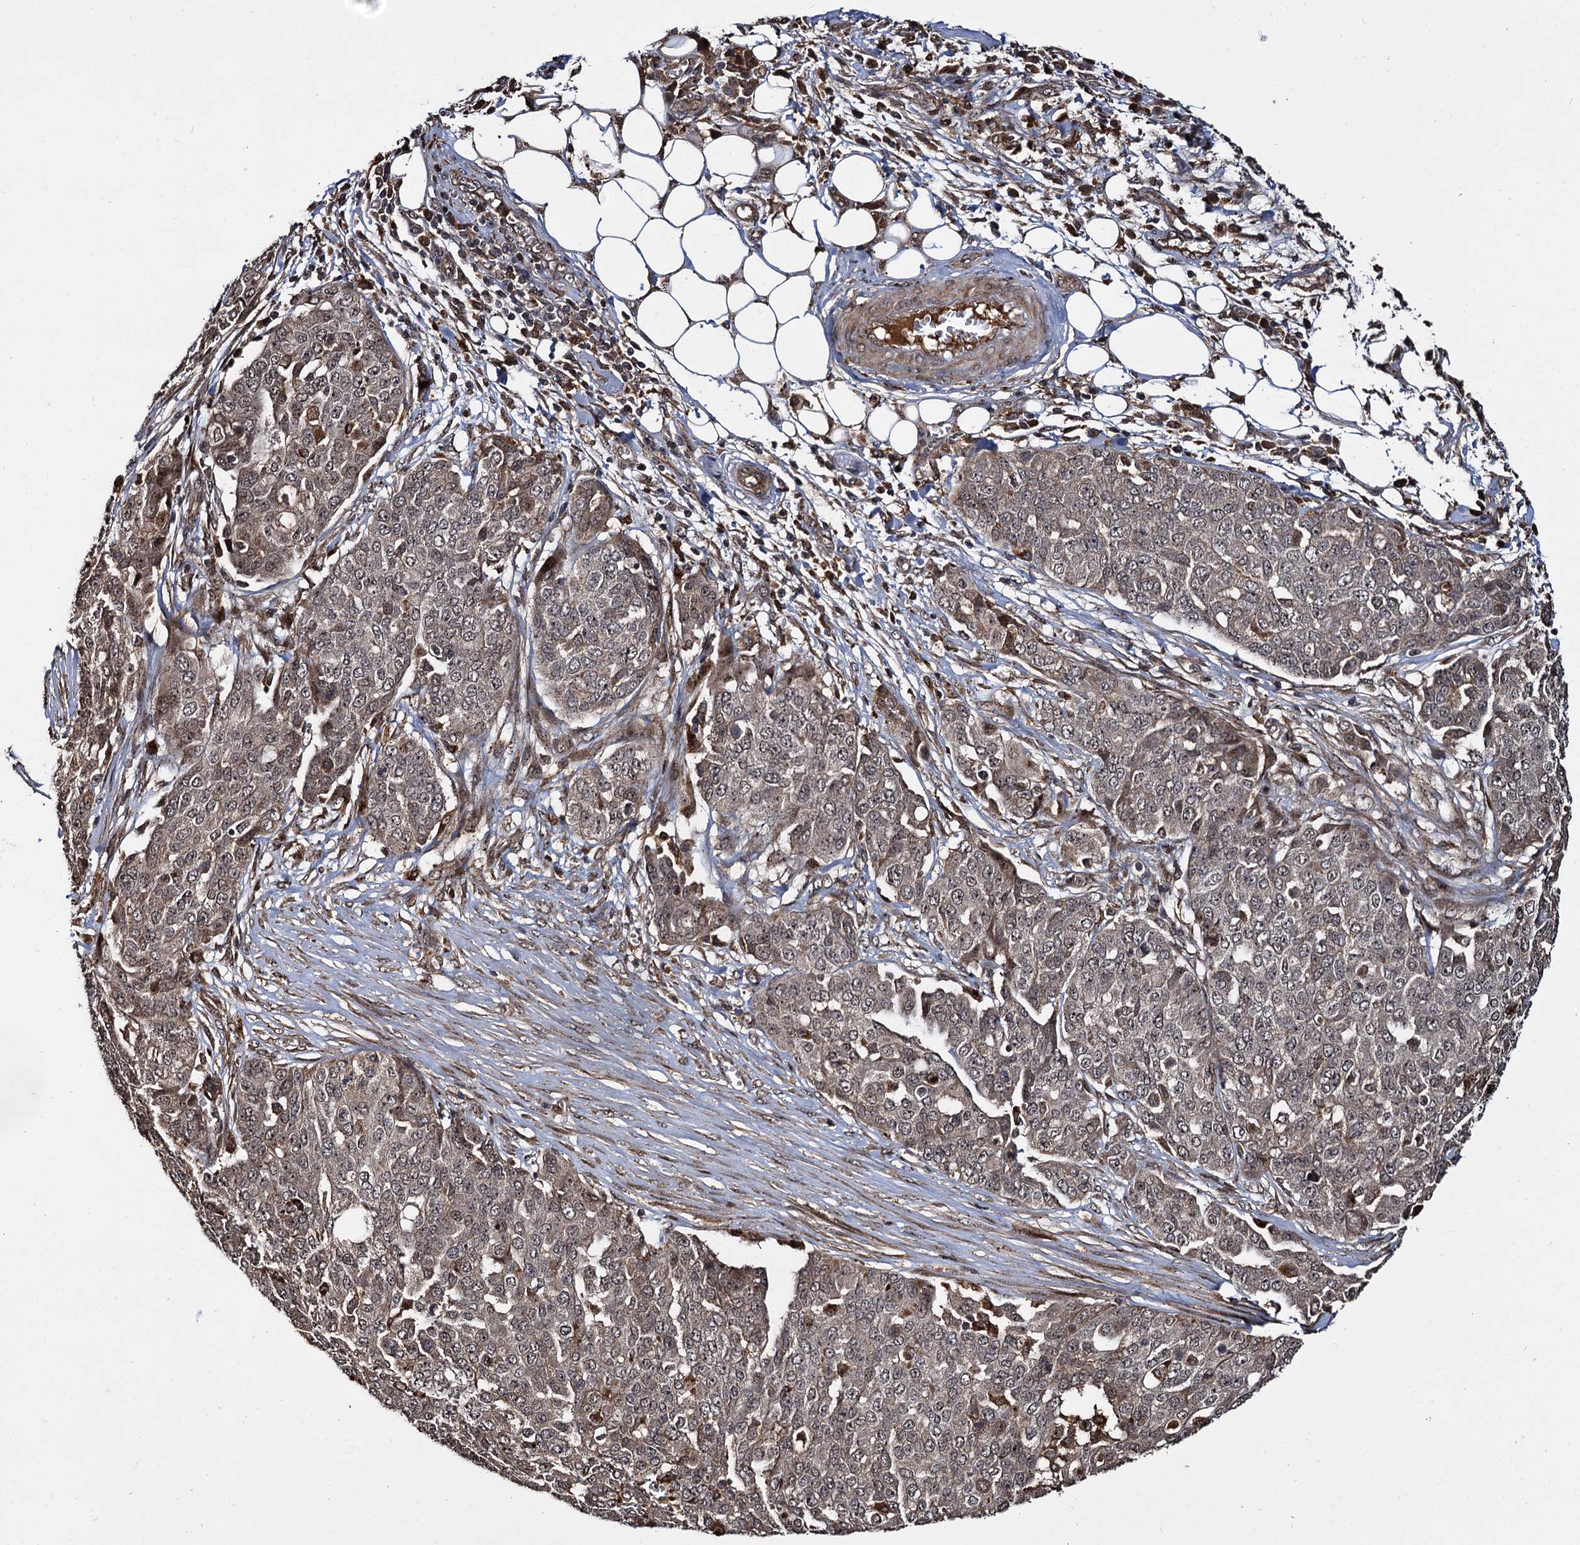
{"staining": {"intensity": "weak", "quantity": "25%-75%", "location": "cytoplasmic/membranous"}, "tissue": "ovarian cancer", "cell_type": "Tumor cells", "image_type": "cancer", "snomed": [{"axis": "morphology", "description": "Cystadenocarcinoma, serous, NOS"}, {"axis": "topography", "description": "Soft tissue"}, {"axis": "topography", "description": "Ovary"}], "caption": "Ovarian cancer stained with DAB (3,3'-diaminobenzidine) immunohistochemistry (IHC) demonstrates low levels of weak cytoplasmic/membranous expression in approximately 25%-75% of tumor cells.", "gene": "CEP192", "patient": {"sex": "female", "age": 57}}